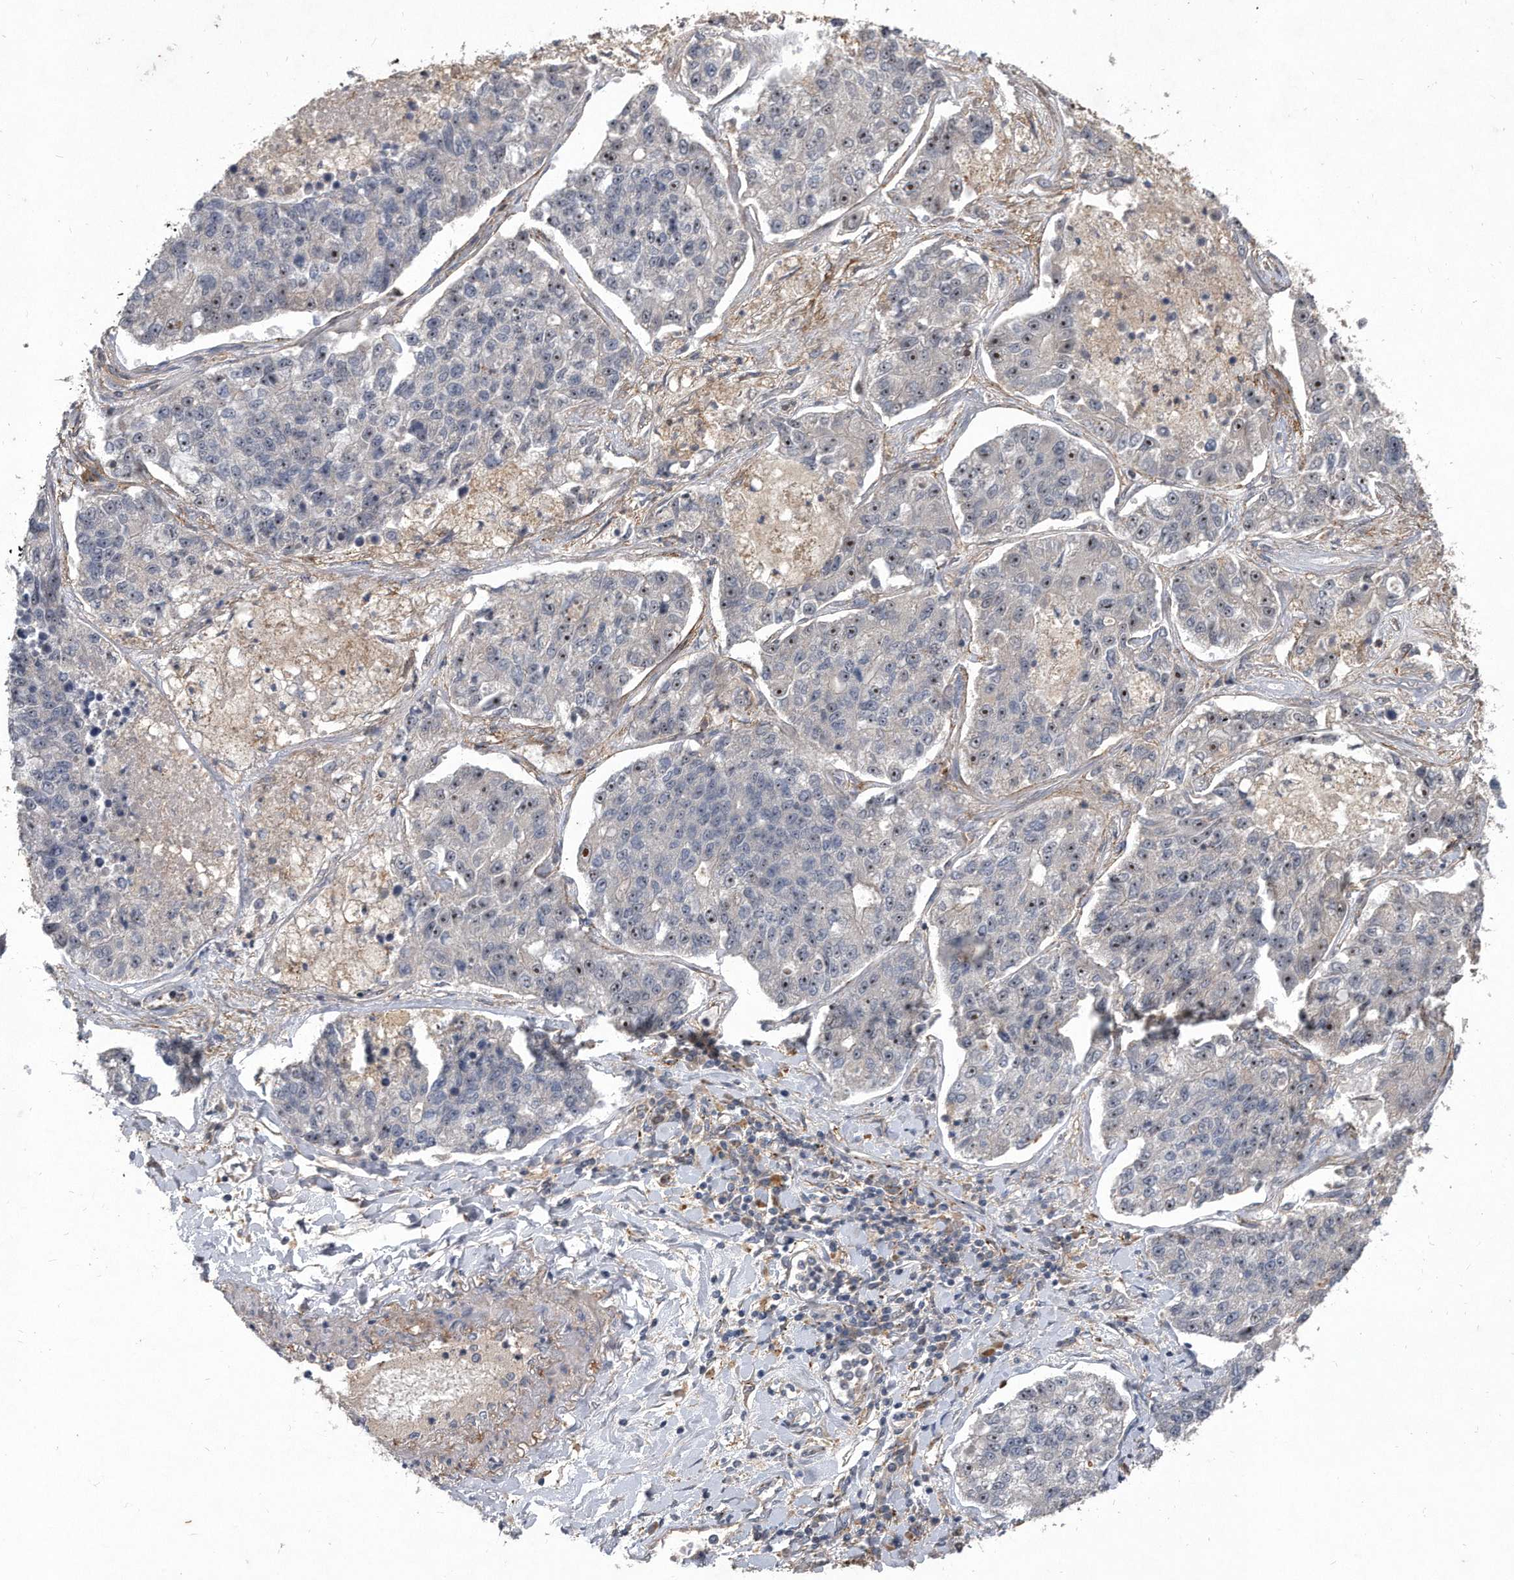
{"staining": {"intensity": "moderate", "quantity": "<25%", "location": "nuclear"}, "tissue": "lung cancer", "cell_type": "Tumor cells", "image_type": "cancer", "snomed": [{"axis": "morphology", "description": "Adenocarcinoma, NOS"}, {"axis": "topography", "description": "Lung"}], "caption": "Lung cancer stained with a brown dye reveals moderate nuclear positive positivity in approximately <25% of tumor cells.", "gene": "PGBD2", "patient": {"sex": "male", "age": 49}}